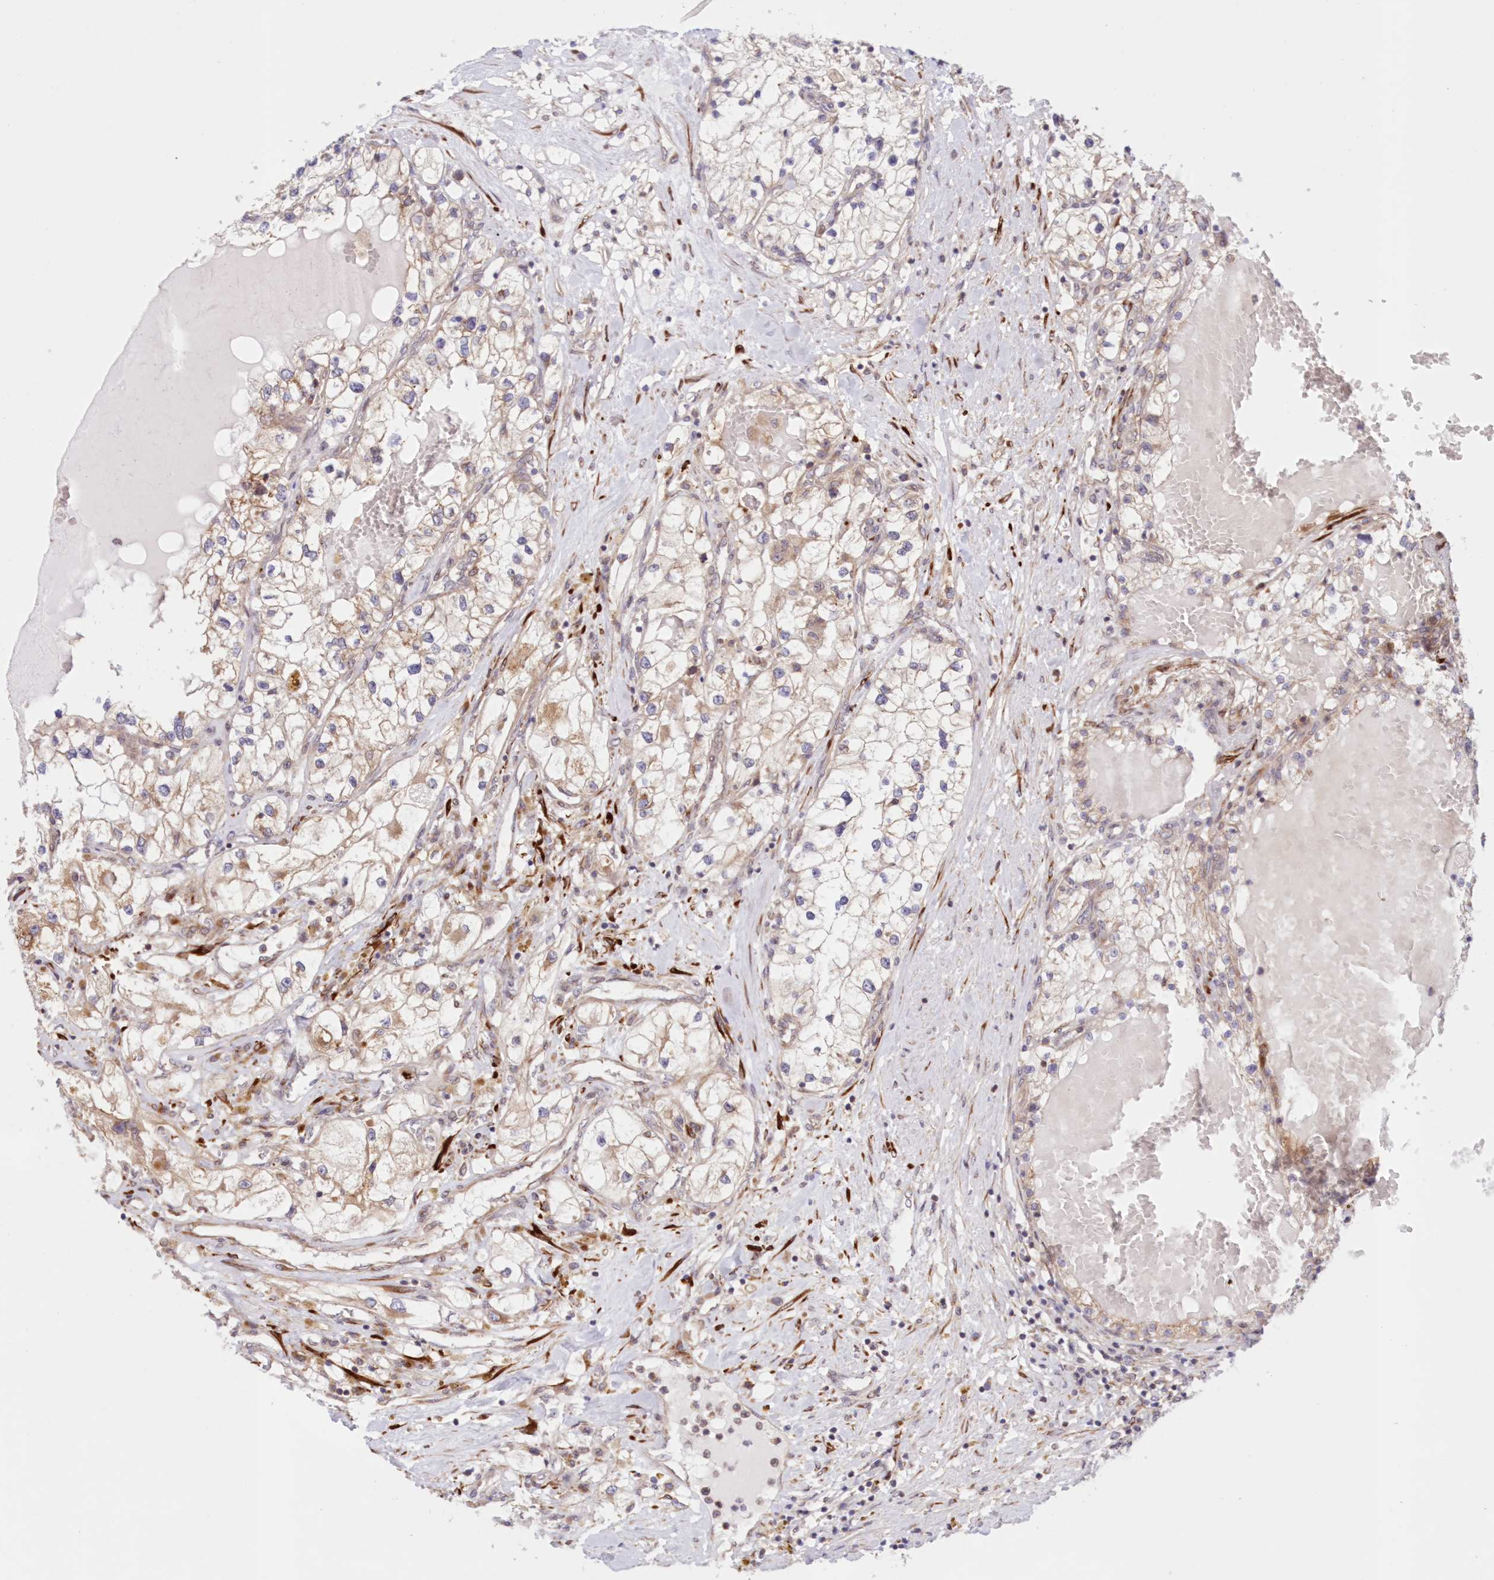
{"staining": {"intensity": "weak", "quantity": "25%-75%", "location": "cytoplasmic/membranous"}, "tissue": "renal cancer", "cell_type": "Tumor cells", "image_type": "cancer", "snomed": [{"axis": "morphology", "description": "Normal tissue, NOS"}, {"axis": "morphology", "description": "Adenocarcinoma, NOS"}, {"axis": "topography", "description": "Kidney"}], "caption": "A brown stain highlights weak cytoplasmic/membranous staining of a protein in renal cancer (adenocarcinoma) tumor cells. The staining was performed using DAB (3,3'-diaminobenzidine), with brown indicating positive protein expression. Nuclei are stained blue with hematoxylin.", "gene": "PCYOX1L", "patient": {"sex": "male", "age": 68}}